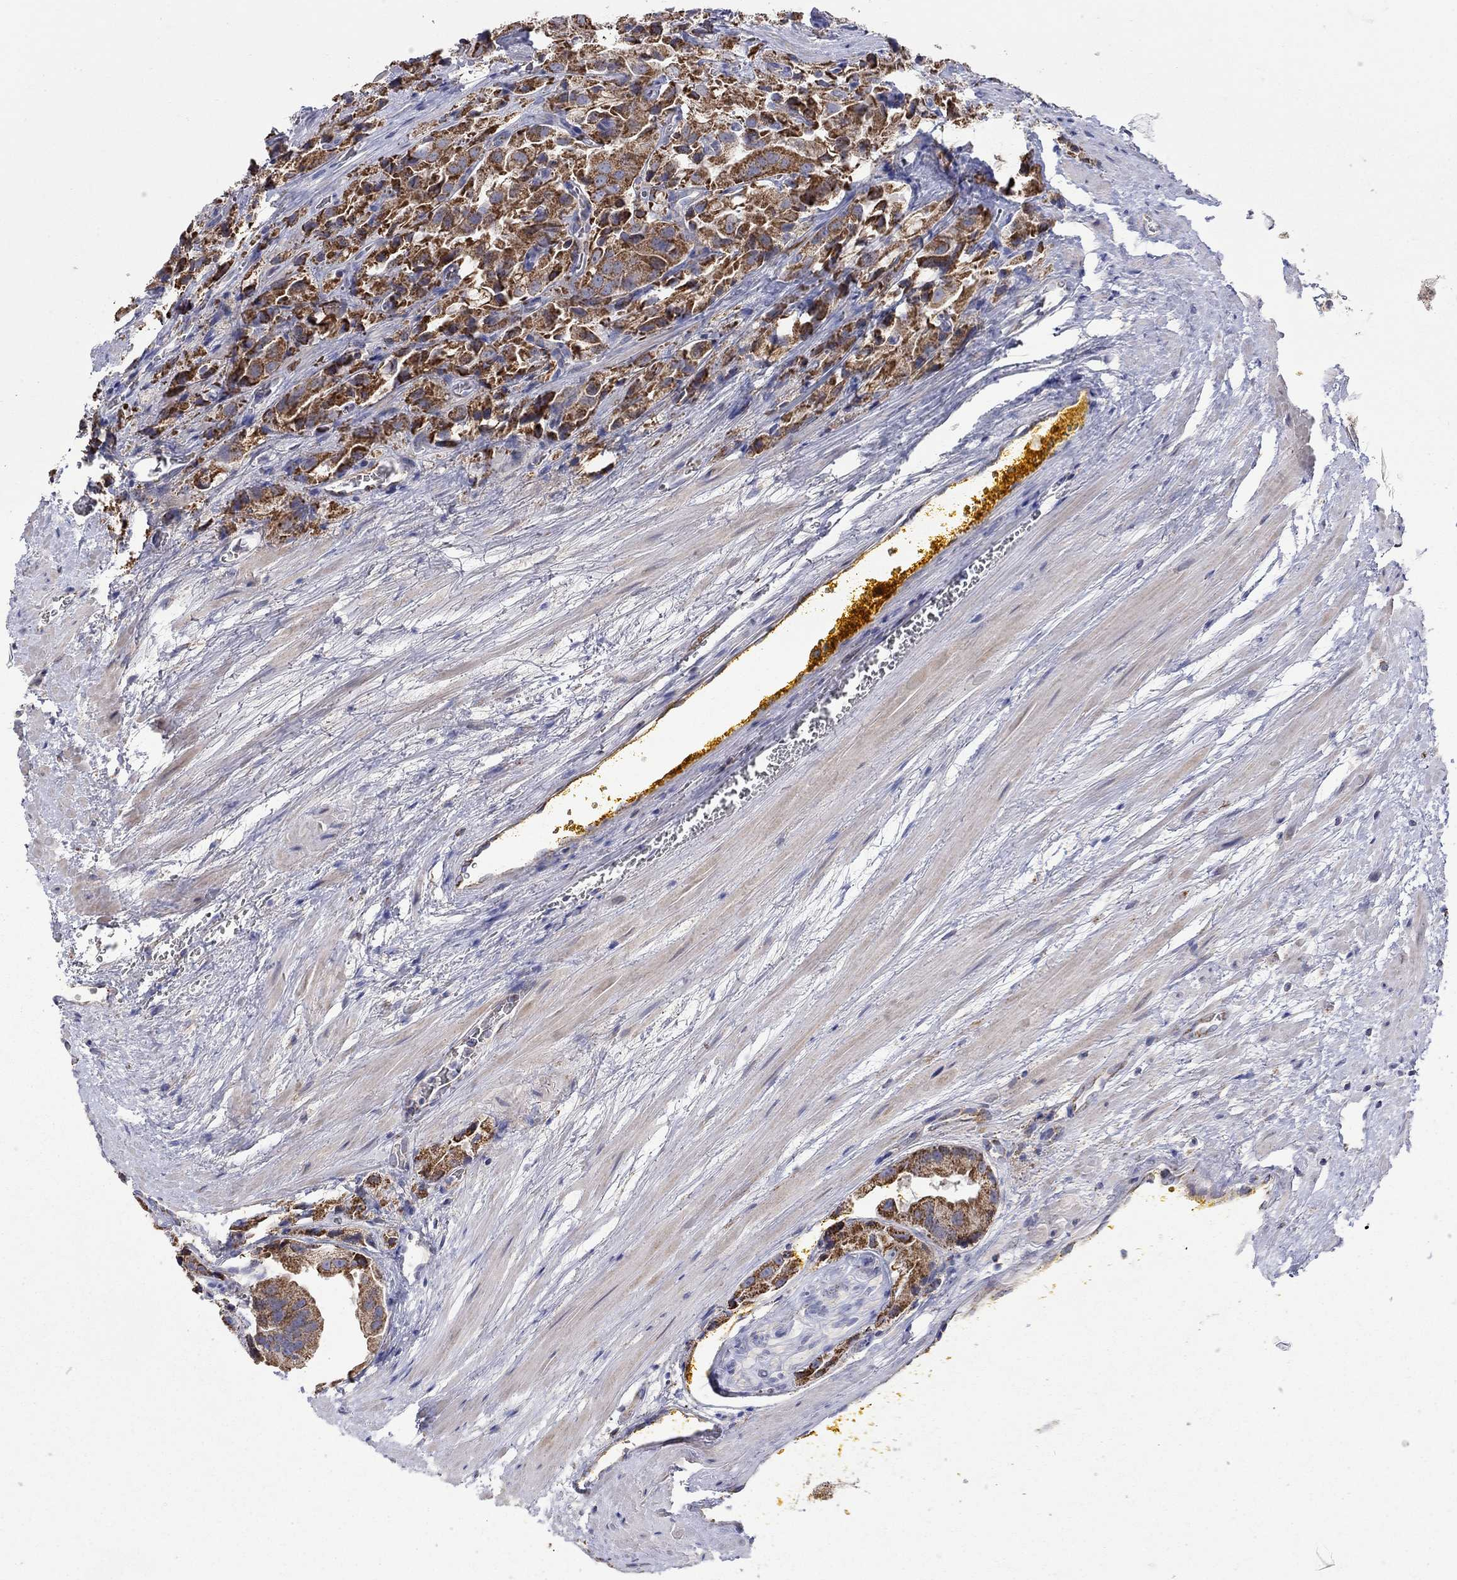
{"staining": {"intensity": "strong", "quantity": "25%-75%", "location": "cytoplasmic/membranous"}, "tissue": "prostate cancer", "cell_type": "Tumor cells", "image_type": "cancer", "snomed": [{"axis": "morphology", "description": "Adenocarcinoma, NOS"}, {"axis": "topography", "description": "Prostate and seminal vesicle, NOS"}, {"axis": "topography", "description": "Prostate"}], "caption": "Protein expression analysis of human adenocarcinoma (prostate) reveals strong cytoplasmic/membranous positivity in approximately 25%-75% of tumor cells.", "gene": "HPS5", "patient": {"sex": "male", "age": 67}}